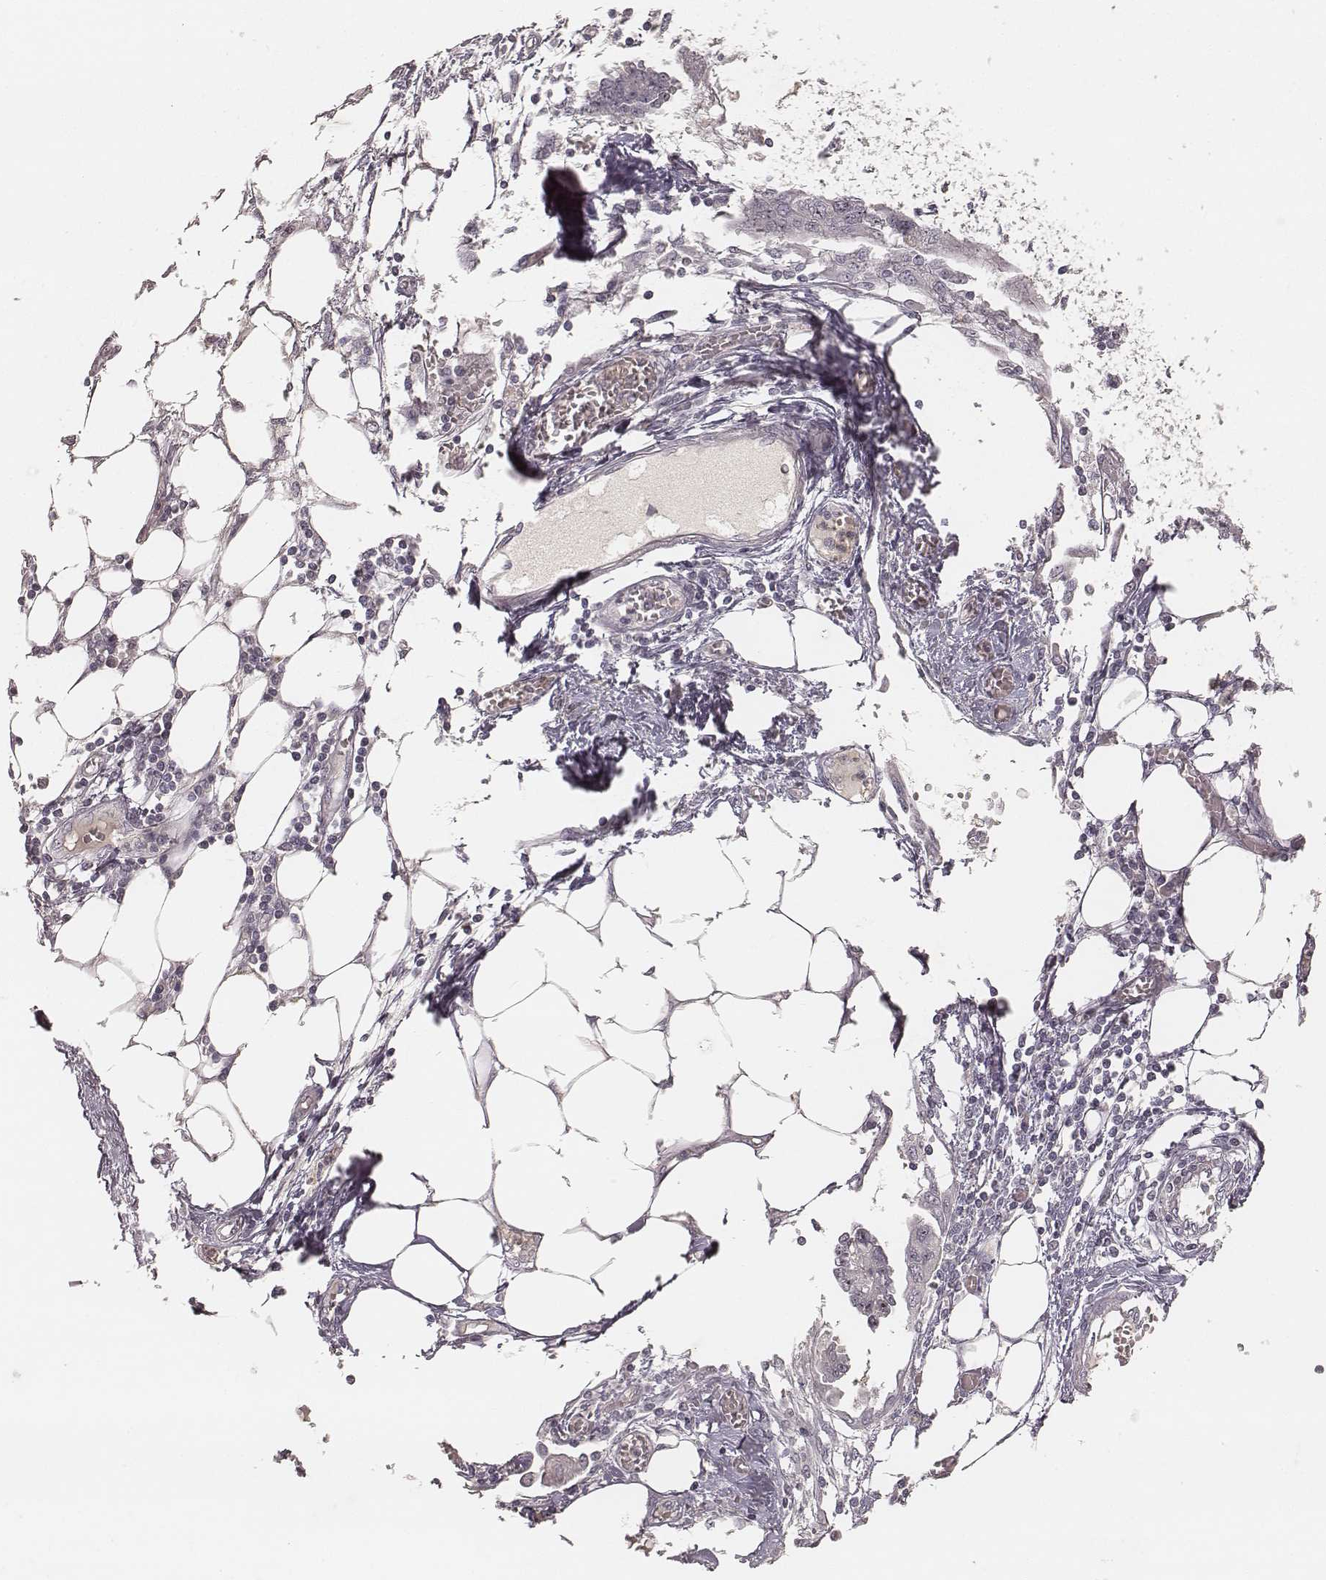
{"staining": {"intensity": "negative", "quantity": "none", "location": "none"}, "tissue": "endometrial cancer", "cell_type": "Tumor cells", "image_type": "cancer", "snomed": [{"axis": "morphology", "description": "Adenocarcinoma, NOS"}, {"axis": "morphology", "description": "Adenocarcinoma, metastatic, NOS"}, {"axis": "topography", "description": "Adipose tissue"}, {"axis": "topography", "description": "Endometrium"}], "caption": "Immunohistochemical staining of endometrial cancer (metastatic adenocarcinoma) exhibits no significant expression in tumor cells.", "gene": "MADCAM1", "patient": {"sex": "female", "age": 67}}